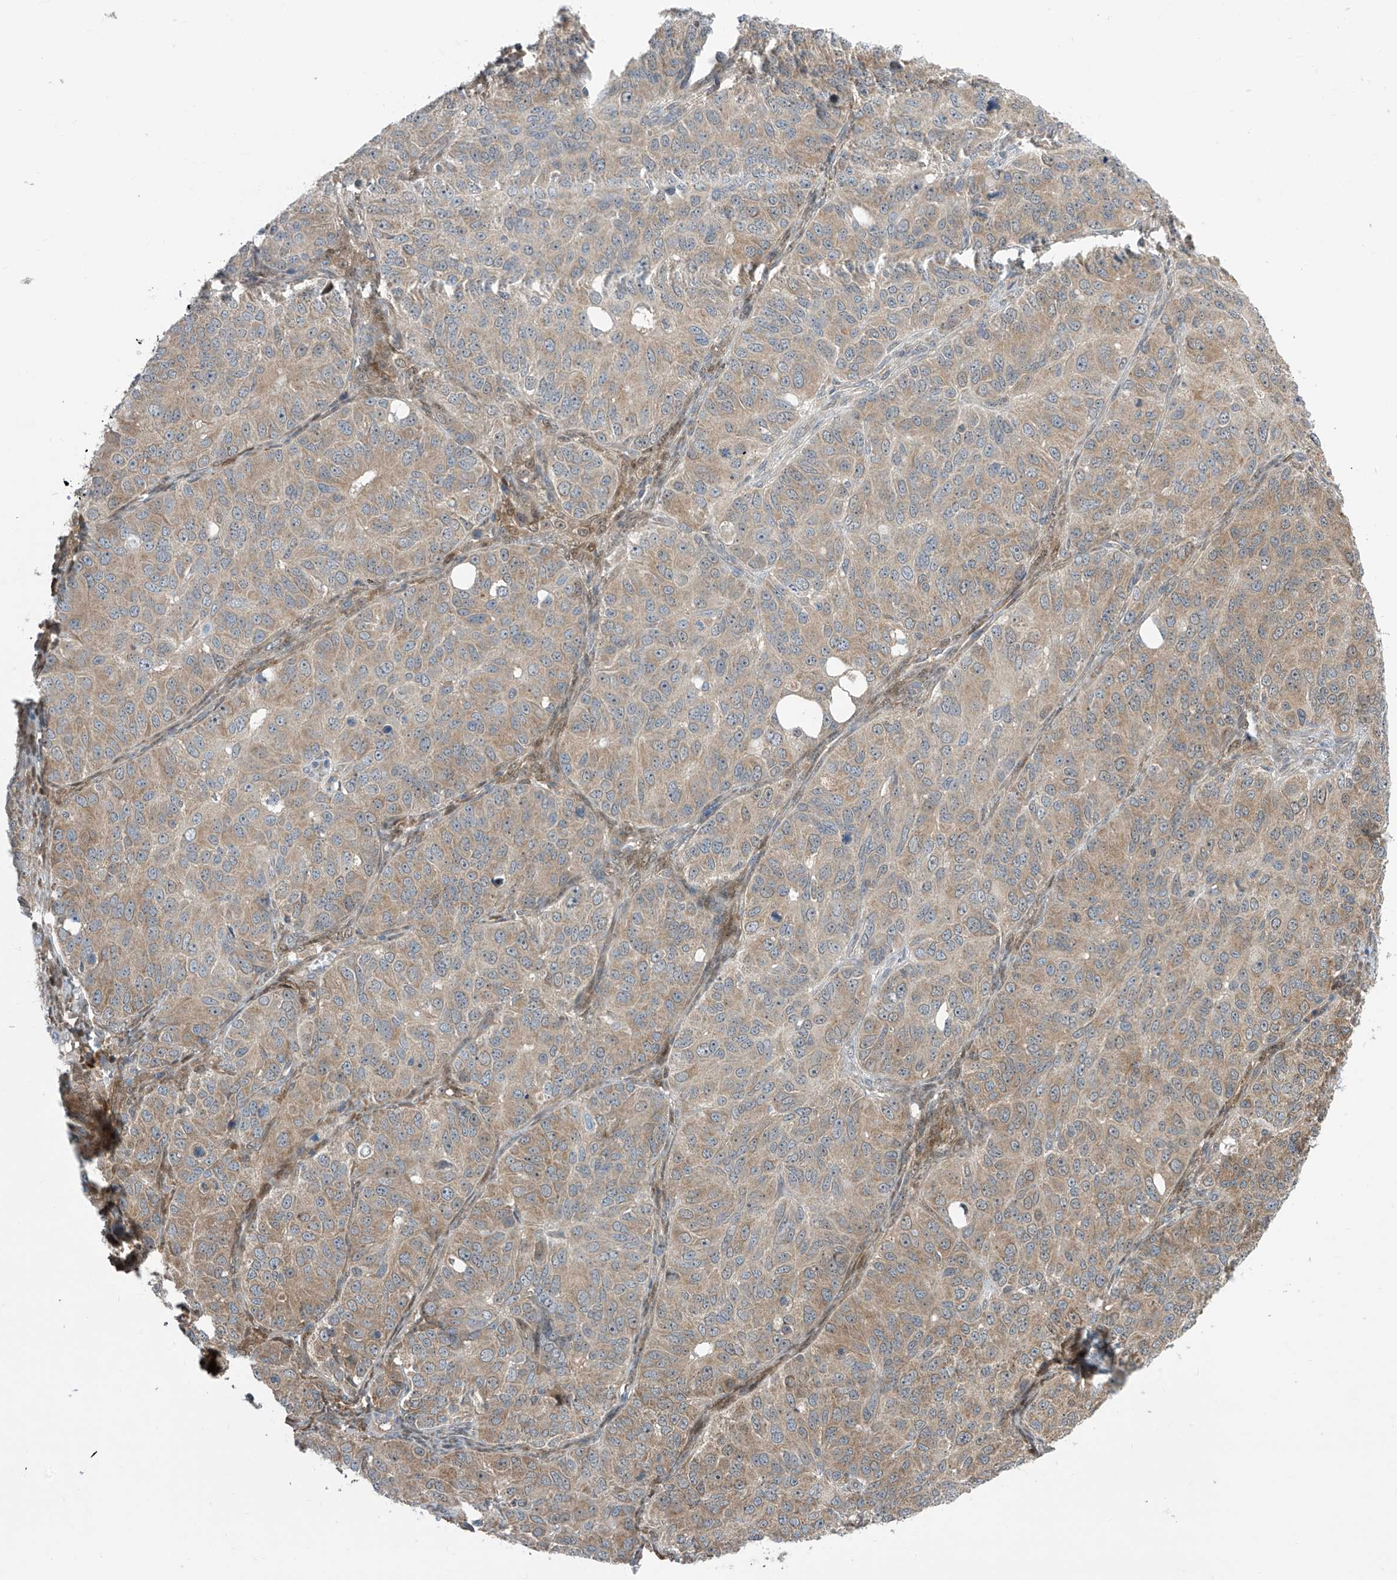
{"staining": {"intensity": "moderate", "quantity": ">75%", "location": "cytoplasmic/membranous"}, "tissue": "ovarian cancer", "cell_type": "Tumor cells", "image_type": "cancer", "snomed": [{"axis": "morphology", "description": "Carcinoma, endometroid"}, {"axis": "topography", "description": "Ovary"}], "caption": "A brown stain labels moderate cytoplasmic/membranous expression of a protein in endometroid carcinoma (ovarian) tumor cells.", "gene": "TTC38", "patient": {"sex": "female", "age": 51}}